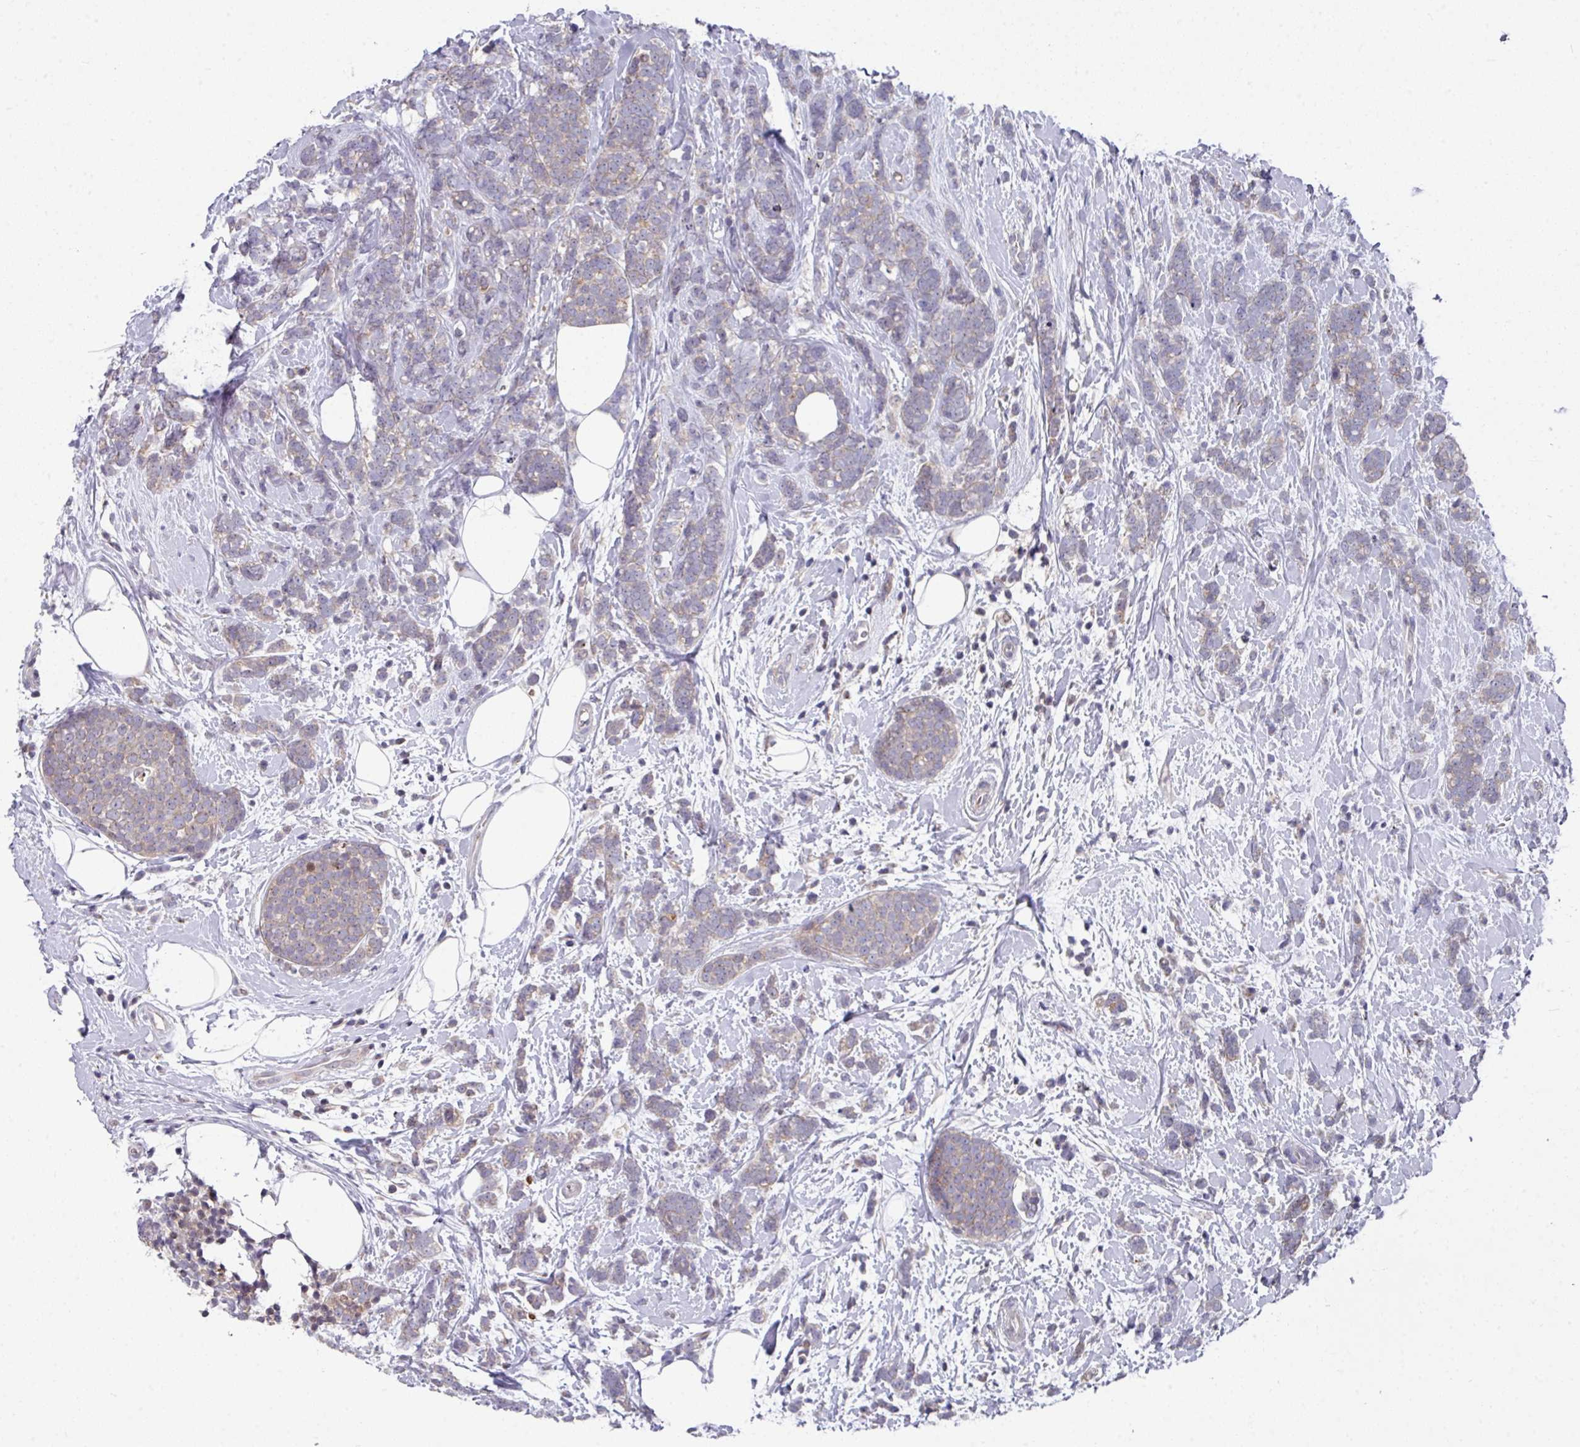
{"staining": {"intensity": "weak", "quantity": ">75%", "location": "cytoplasmic/membranous"}, "tissue": "breast cancer", "cell_type": "Tumor cells", "image_type": "cancer", "snomed": [{"axis": "morphology", "description": "Lobular carcinoma"}, {"axis": "topography", "description": "Breast"}], "caption": "Immunohistochemistry (IHC) of lobular carcinoma (breast) displays low levels of weak cytoplasmic/membranous positivity in approximately >75% of tumor cells. (DAB IHC, brown staining for protein, blue staining for nuclei).", "gene": "DCAF12L2", "patient": {"sex": "female", "age": 58}}